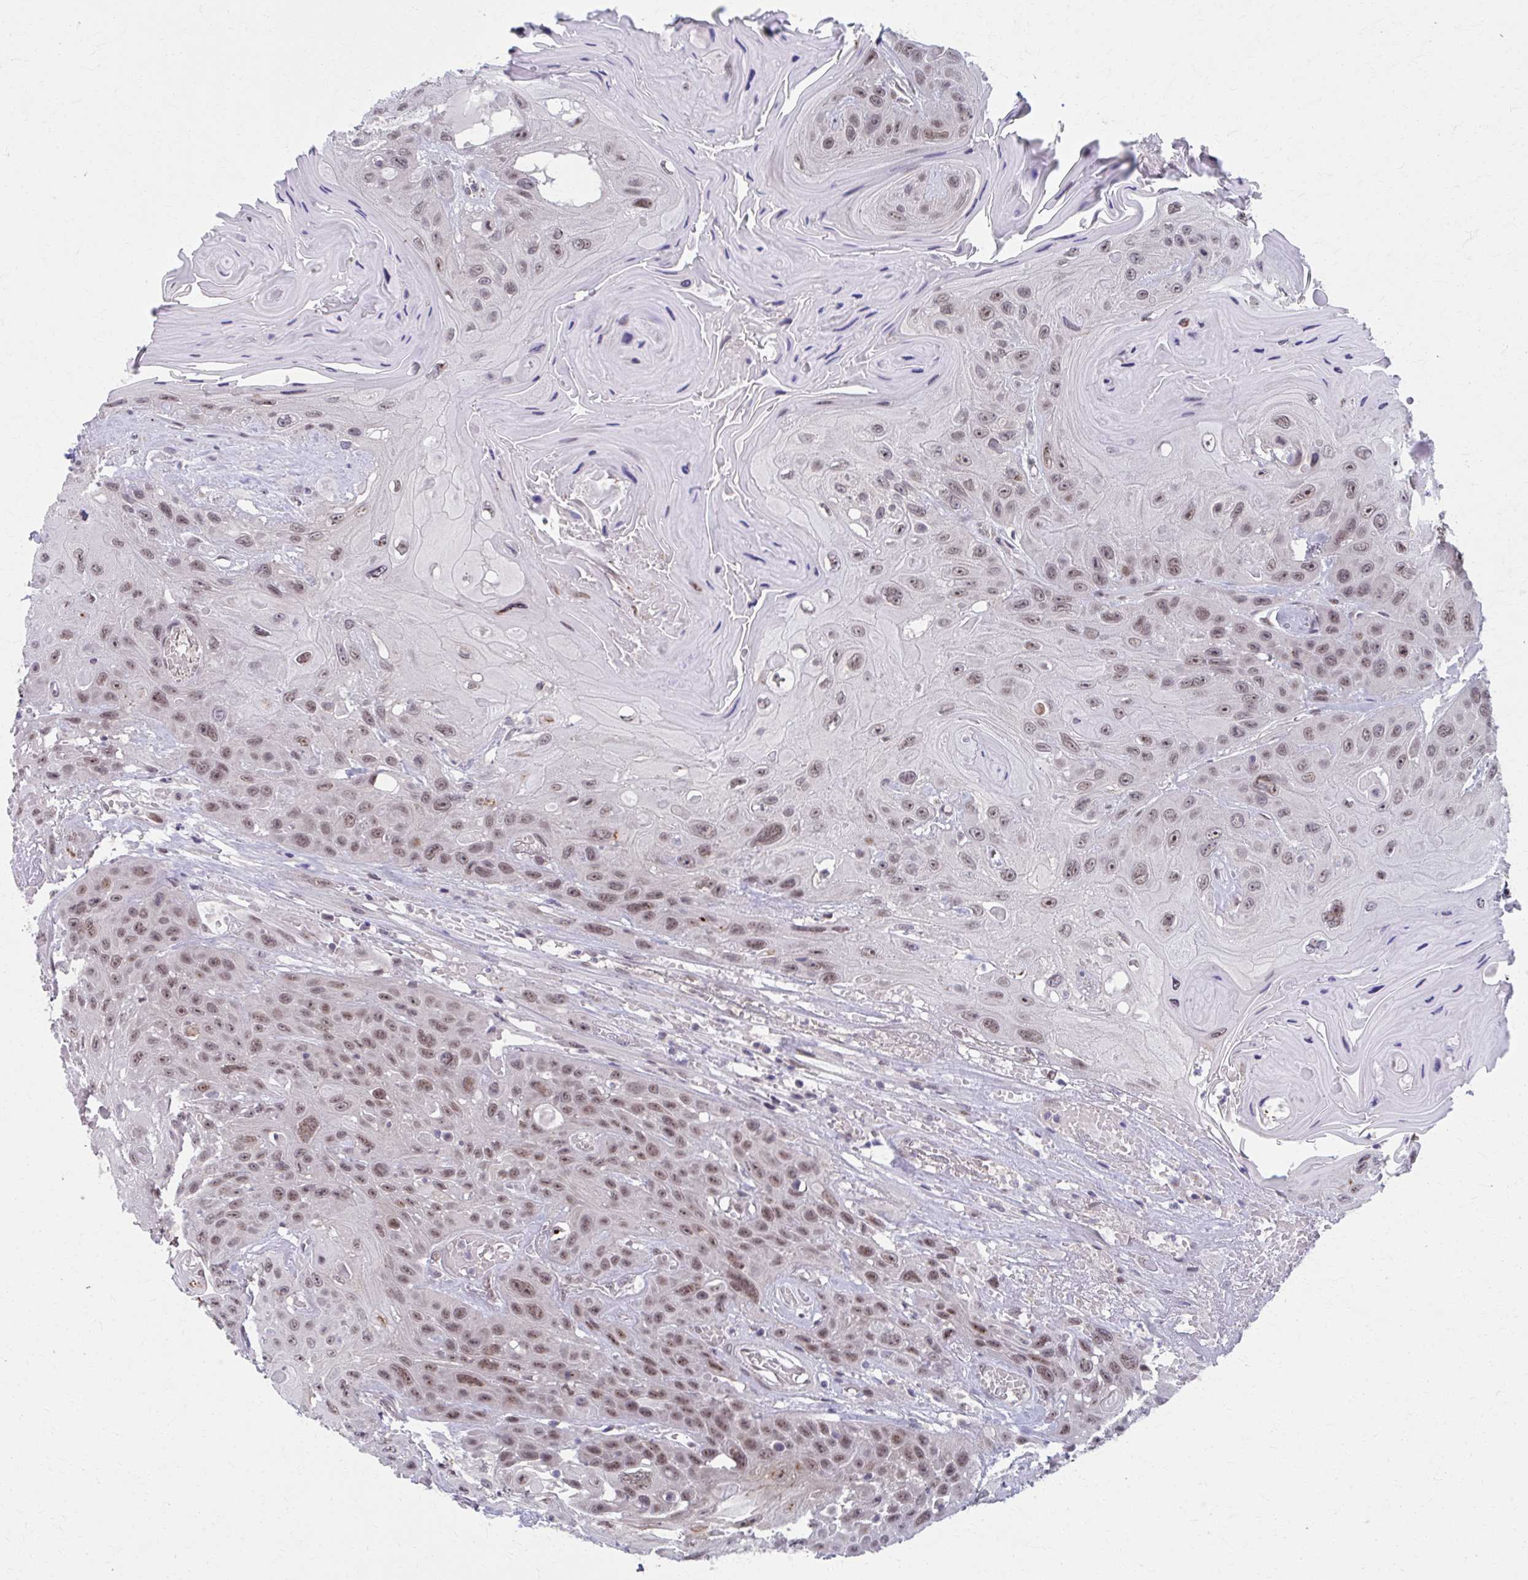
{"staining": {"intensity": "moderate", "quantity": ">75%", "location": "nuclear"}, "tissue": "head and neck cancer", "cell_type": "Tumor cells", "image_type": "cancer", "snomed": [{"axis": "morphology", "description": "Squamous cell carcinoma, NOS"}, {"axis": "topography", "description": "Head-Neck"}], "caption": "Immunohistochemistry staining of head and neck squamous cell carcinoma, which shows medium levels of moderate nuclear positivity in approximately >75% of tumor cells indicating moderate nuclear protein positivity. The staining was performed using DAB (3,3'-diaminobenzidine) (brown) for protein detection and nuclei were counterstained in hematoxylin (blue).", "gene": "SETBP1", "patient": {"sex": "female", "age": 59}}